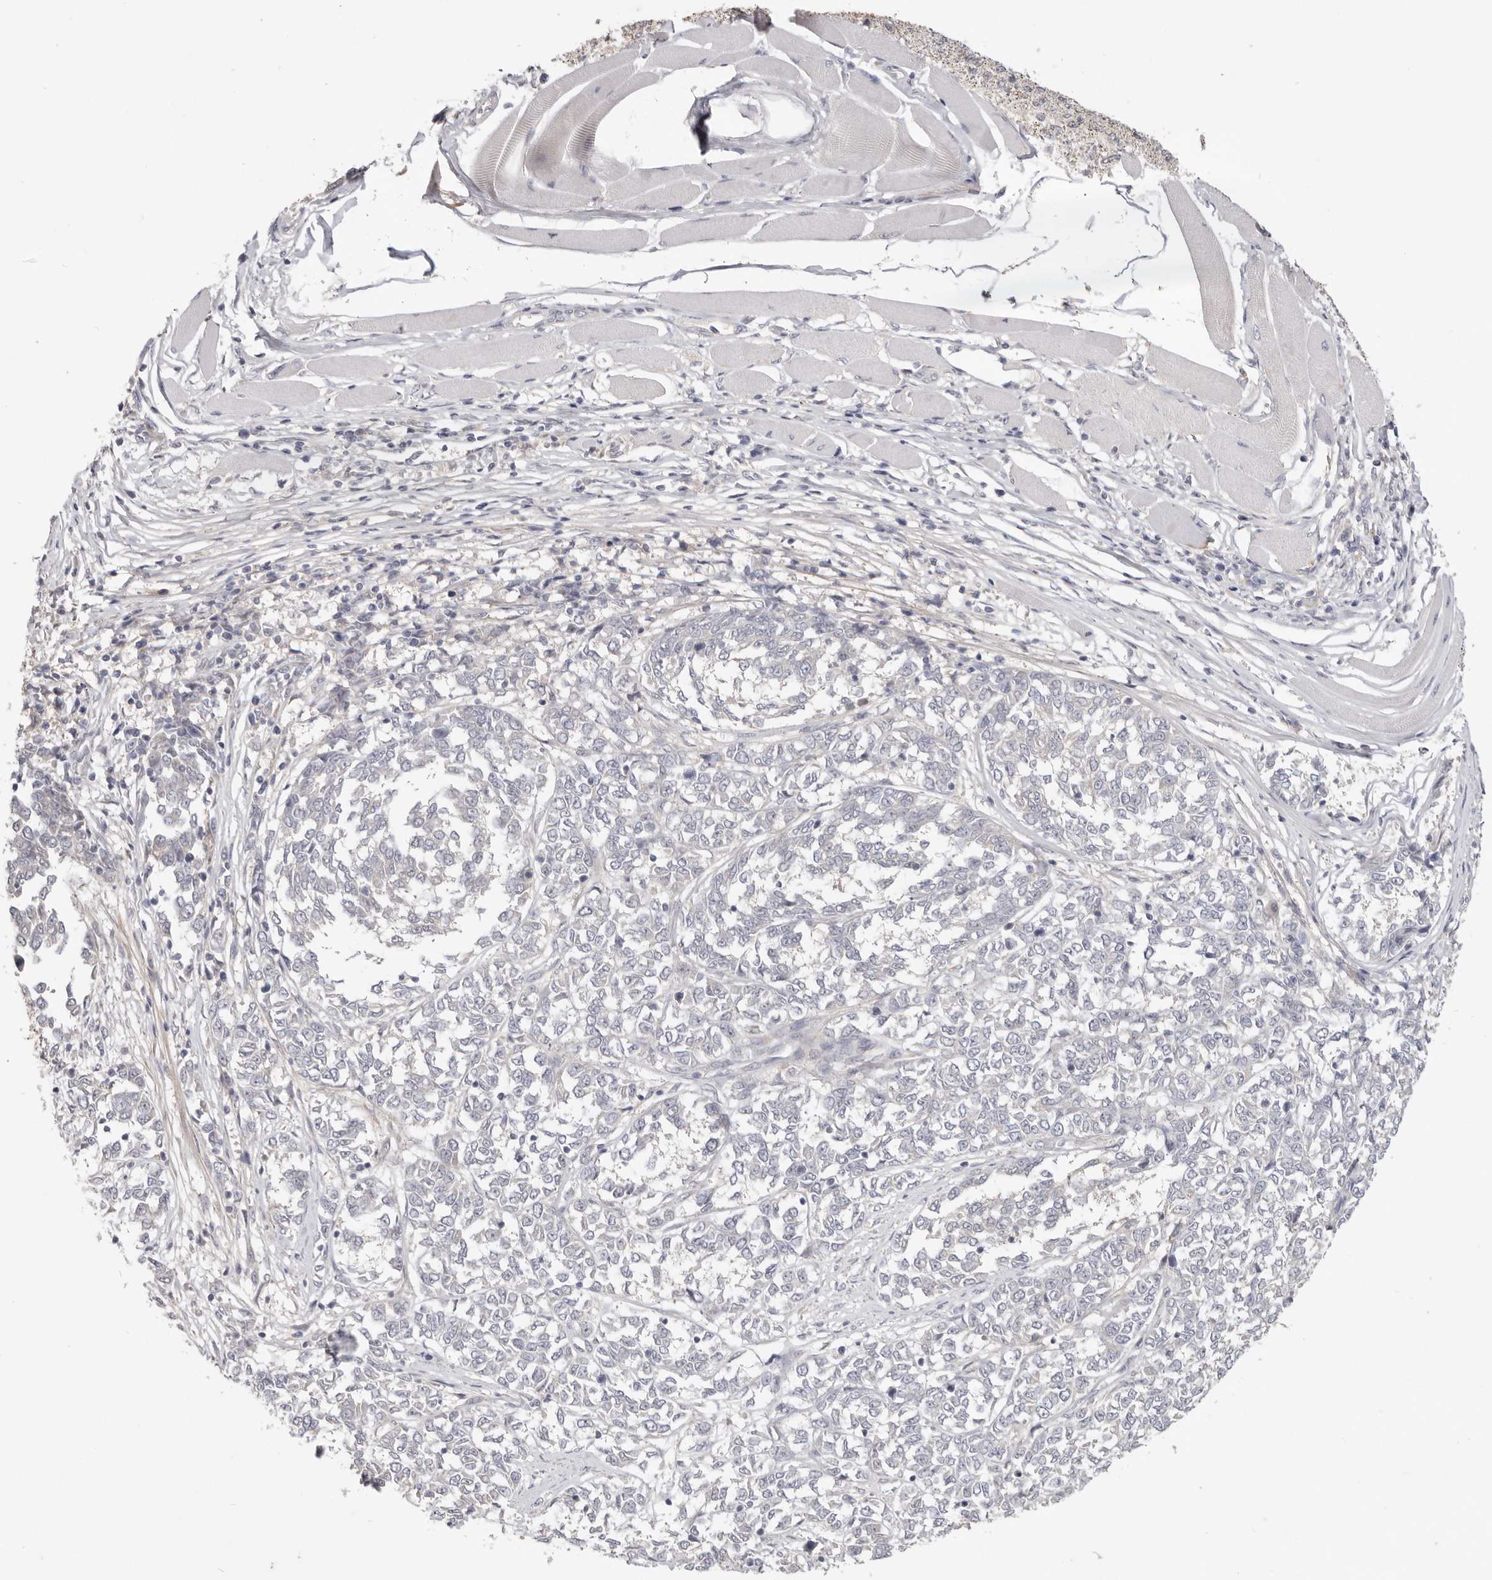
{"staining": {"intensity": "negative", "quantity": "none", "location": "none"}, "tissue": "melanoma", "cell_type": "Tumor cells", "image_type": "cancer", "snomed": [{"axis": "morphology", "description": "Malignant melanoma, NOS"}, {"axis": "topography", "description": "Skin"}], "caption": "Tumor cells show no significant protein staining in malignant melanoma.", "gene": "WDR77", "patient": {"sex": "female", "age": 72}}